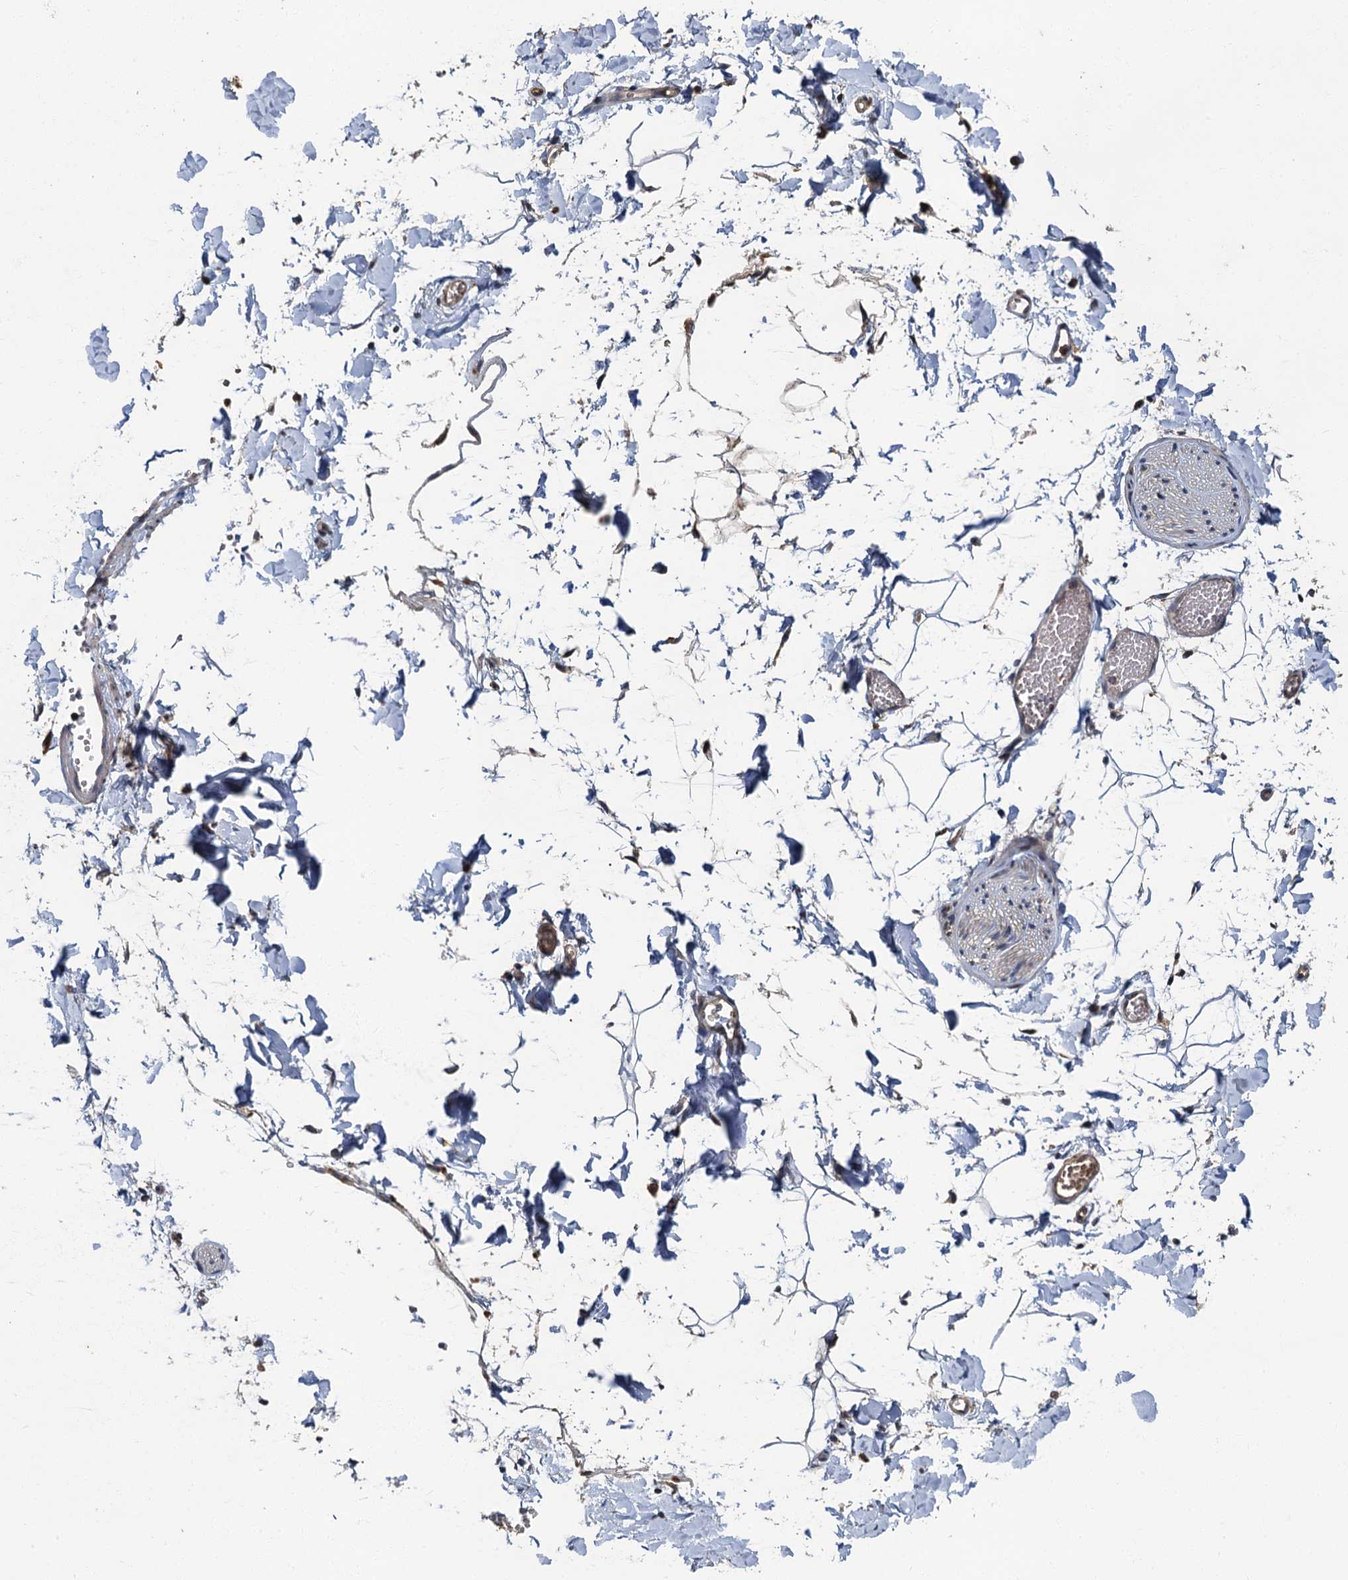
{"staining": {"intensity": "negative", "quantity": "none", "location": "none"}, "tissue": "adipose tissue", "cell_type": "Adipocytes", "image_type": "normal", "snomed": [{"axis": "morphology", "description": "Normal tissue, NOS"}, {"axis": "topography", "description": "Gallbladder"}, {"axis": "topography", "description": "Peripheral nerve tissue"}], "caption": "An immunohistochemistry (IHC) image of normal adipose tissue is shown. There is no staining in adipocytes of adipose tissue. The staining is performed using DAB brown chromogen with nuclei counter-stained in using hematoxylin.", "gene": "WDCP", "patient": {"sex": "male", "age": 38}}